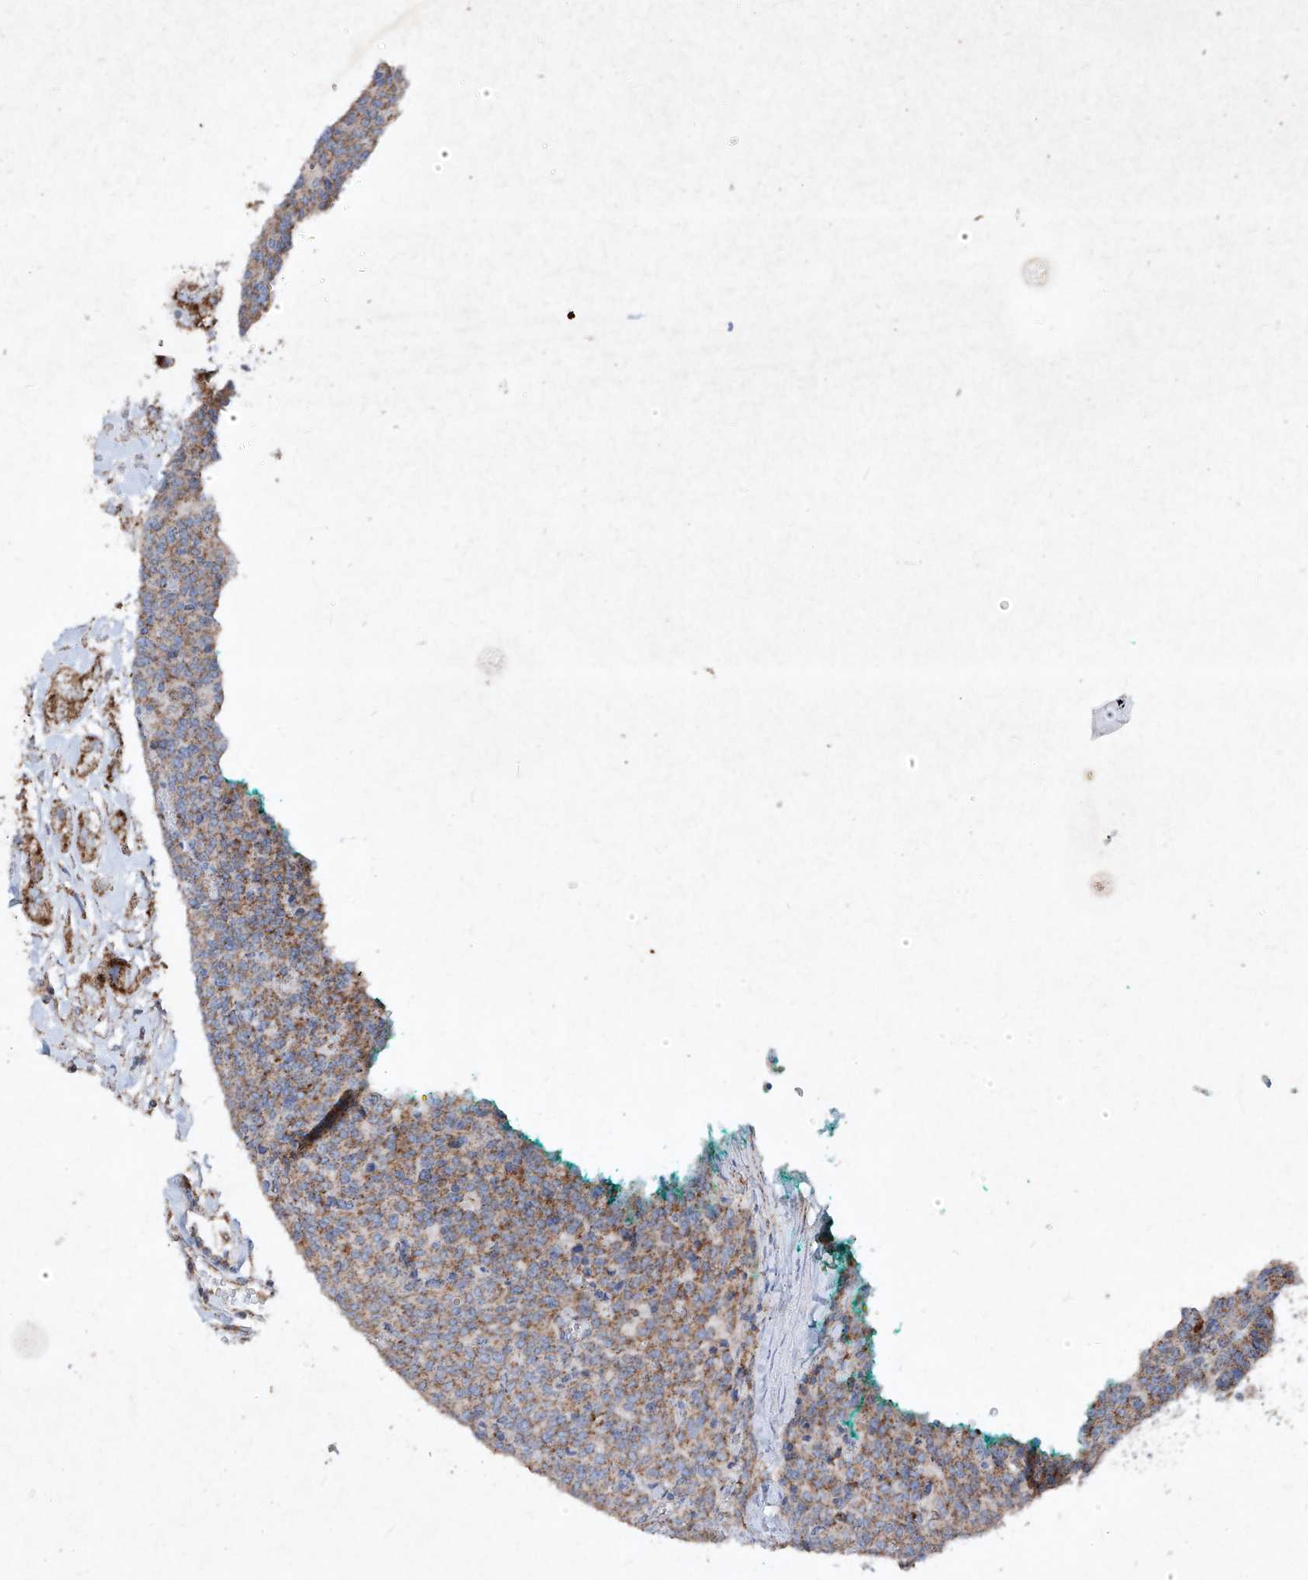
{"staining": {"intensity": "moderate", "quantity": "<25%", "location": "cytoplasmic/membranous"}, "tissue": "carcinoid", "cell_type": "Tumor cells", "image_type": "cancer", "snomed": [{"axis": "morphology", "description": "Carcinoid, malignant, NOS"}, {"axis": "topography", "description": "Lung"}], "caption": "A low amount of moderate cytoplasmic/membranous expression is seen in approximately <25% of tumor cells in carcinoid tissue.", "gene": "ABCD3", "patient": {"sex": "female", "age": 46}}